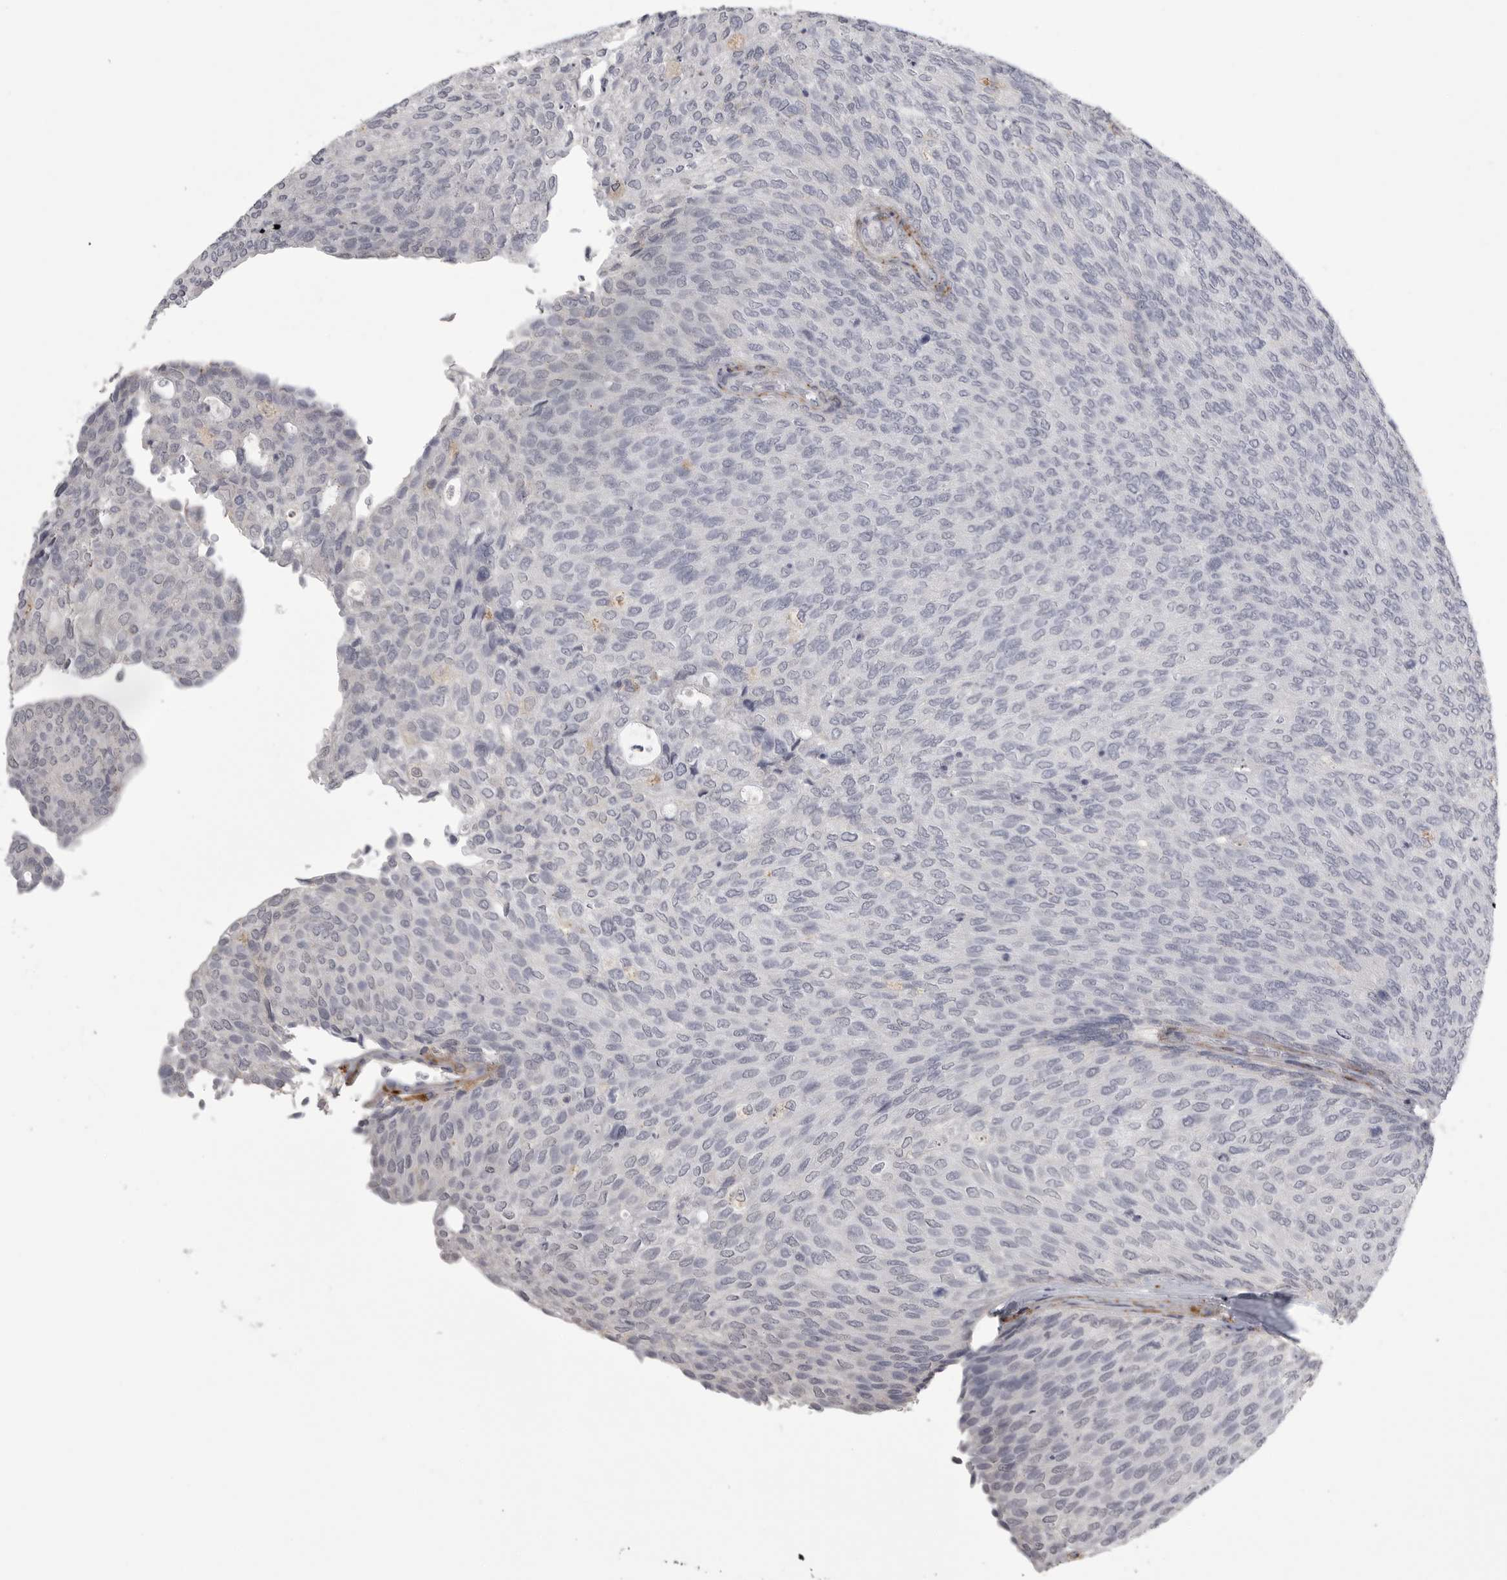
{"staining": {"intensity": "negative", "quantity": "none", "location": "none"}, "tissue": "urothelial cancer", "cell_type": "Tumor cells", "image_type": "cancer", "snomed": [{"axis": "morphology", "description": "Urothelial carcinoma, Low grade"}, {"axis": "topography", "description": "Urinary bladder"}], "caption": "Immunohistochemistry micrograph of urothelial cancer stained for a protein (brown), which exhibits no staining in tumor cells.", "gene": "AOC3", "patient": {"sex": "female", "age": 79}}